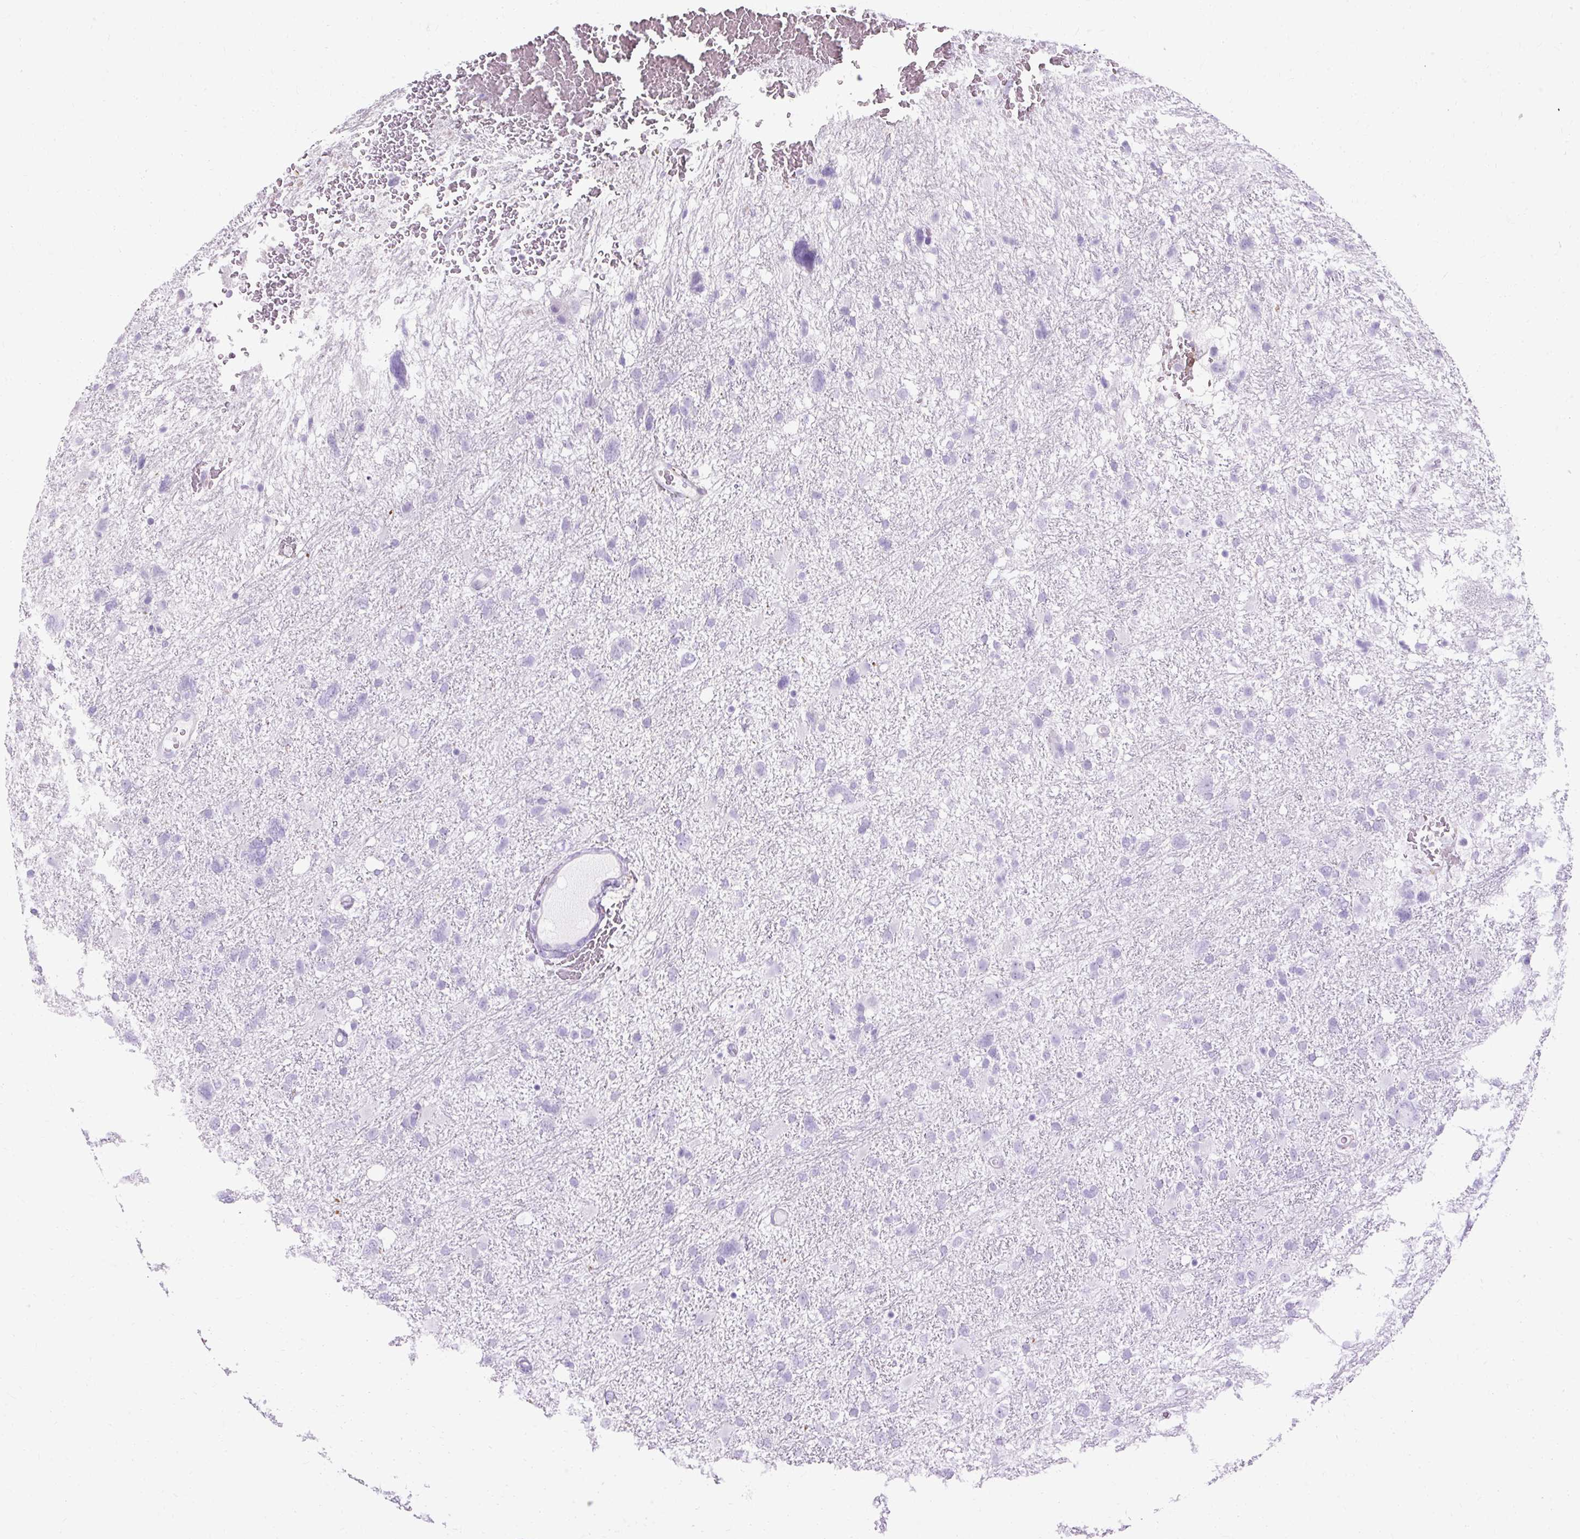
{"staining": {"intensity": "negative", "quantity": "none", "location": "none"}, "tissue": "glioma", "cell_type": "Tumor cells", "image_type": "cancer", "snomed": [{"axis": "morphology", "description": "Glioma, malignant, High grade"}, {"axis": "topography", "description": "Brain"}], "caption": "The IHC histopathology image has no significant positivity in tumor cells of malignant high-grade glioma tissue.", "gene": "HSD11B1", "patient": {"sex": "male", "age": 61}}